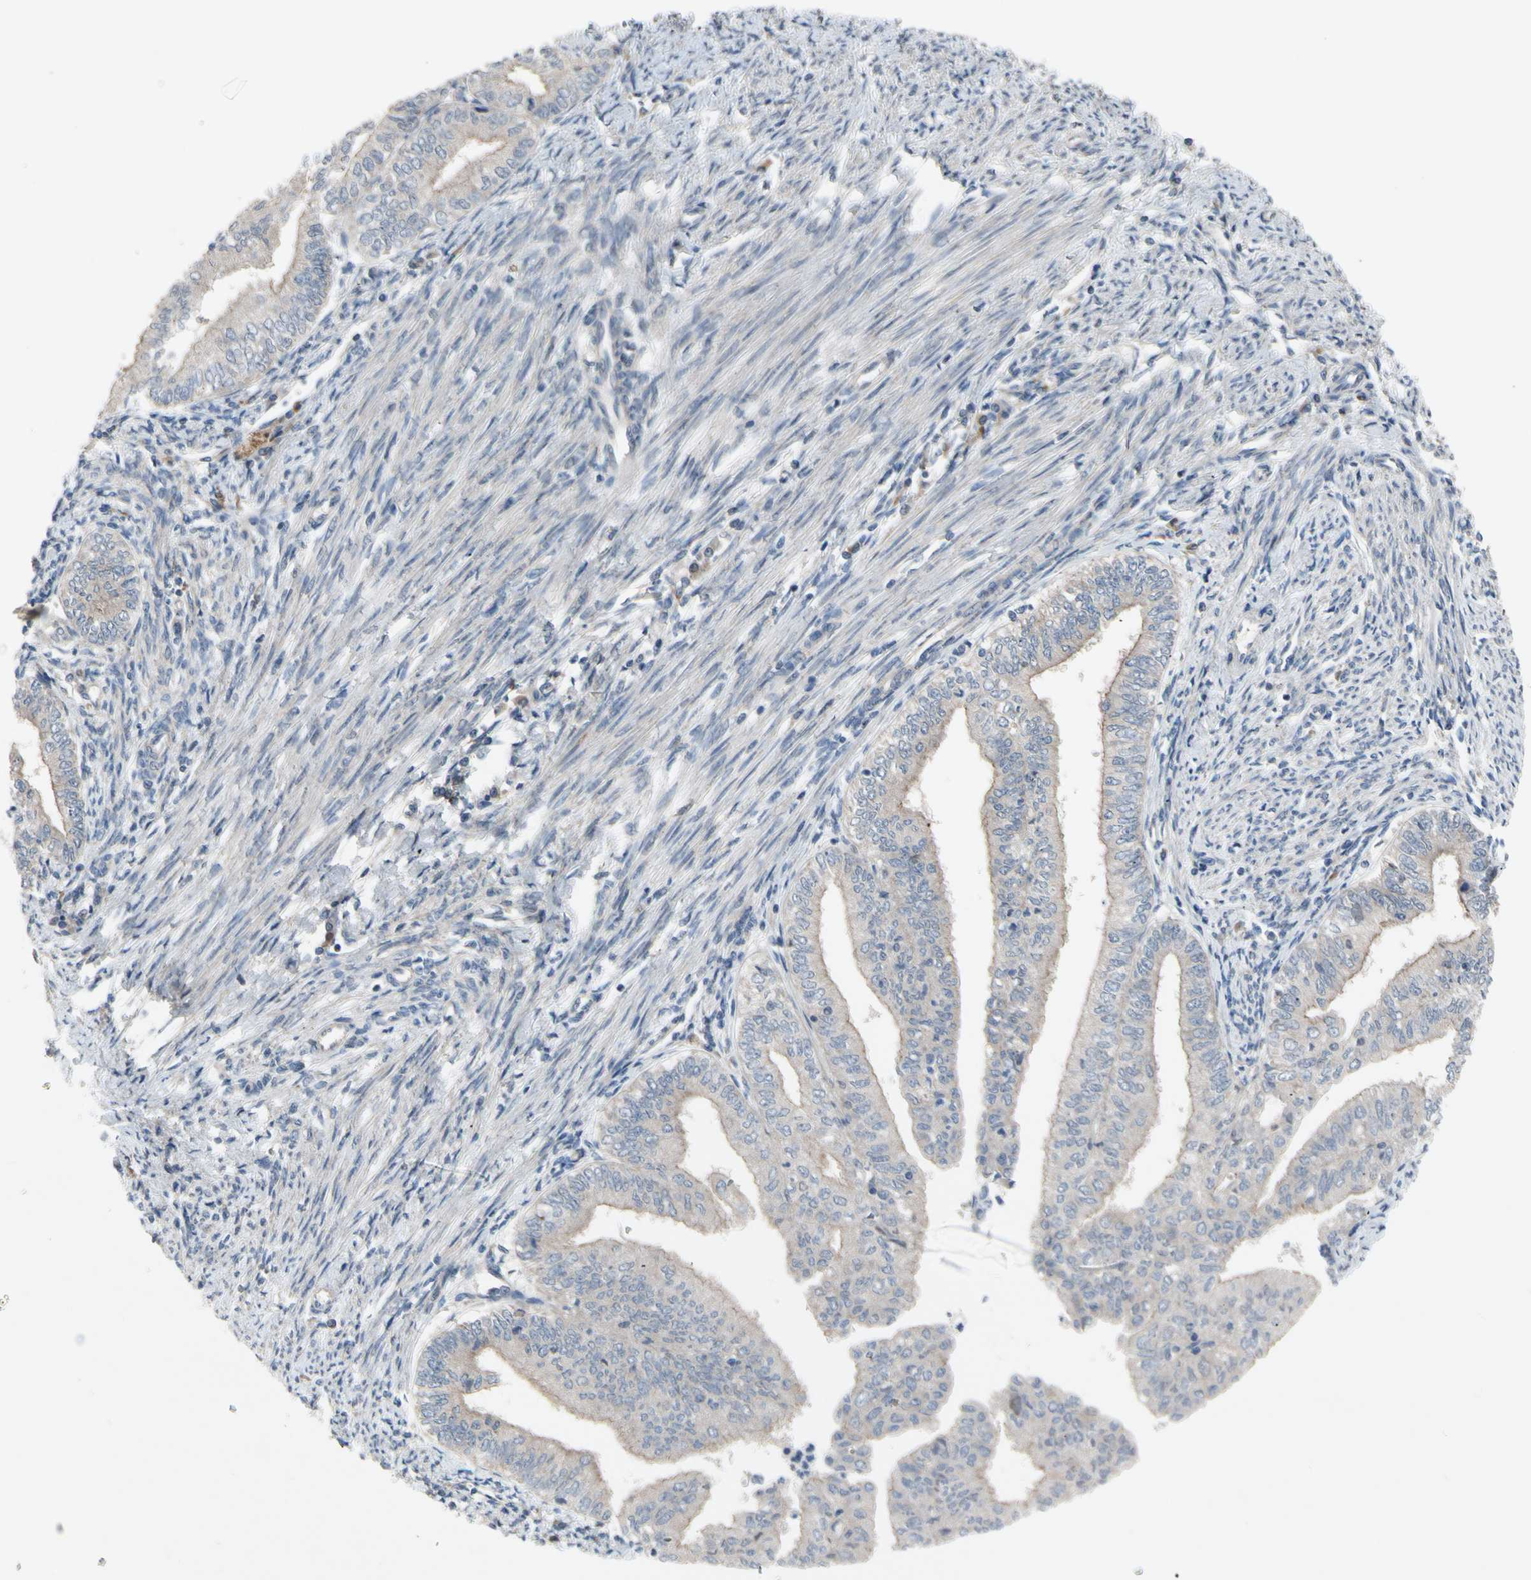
{"staining": {"intensity": "weak", "quantity": "25%-75%", "location": "cytoplasmic/membranous"}, "tissue": "endometrial cancer", "cell_type": "Tumor cells", "image_type": "cancer", "snomed": [{"axis": "morphology", "description": "Adenocarcinoma, NOS"}, {"axis": "topography", "description": "Endometrium"}], "caption": "Weak cytoplasmic/membranous protein expression is identified in about 25%-75% of tumor cells in endometrial cancer.", "gene": "ICAM5", "patient": {"sex": "female", "age": 66}}